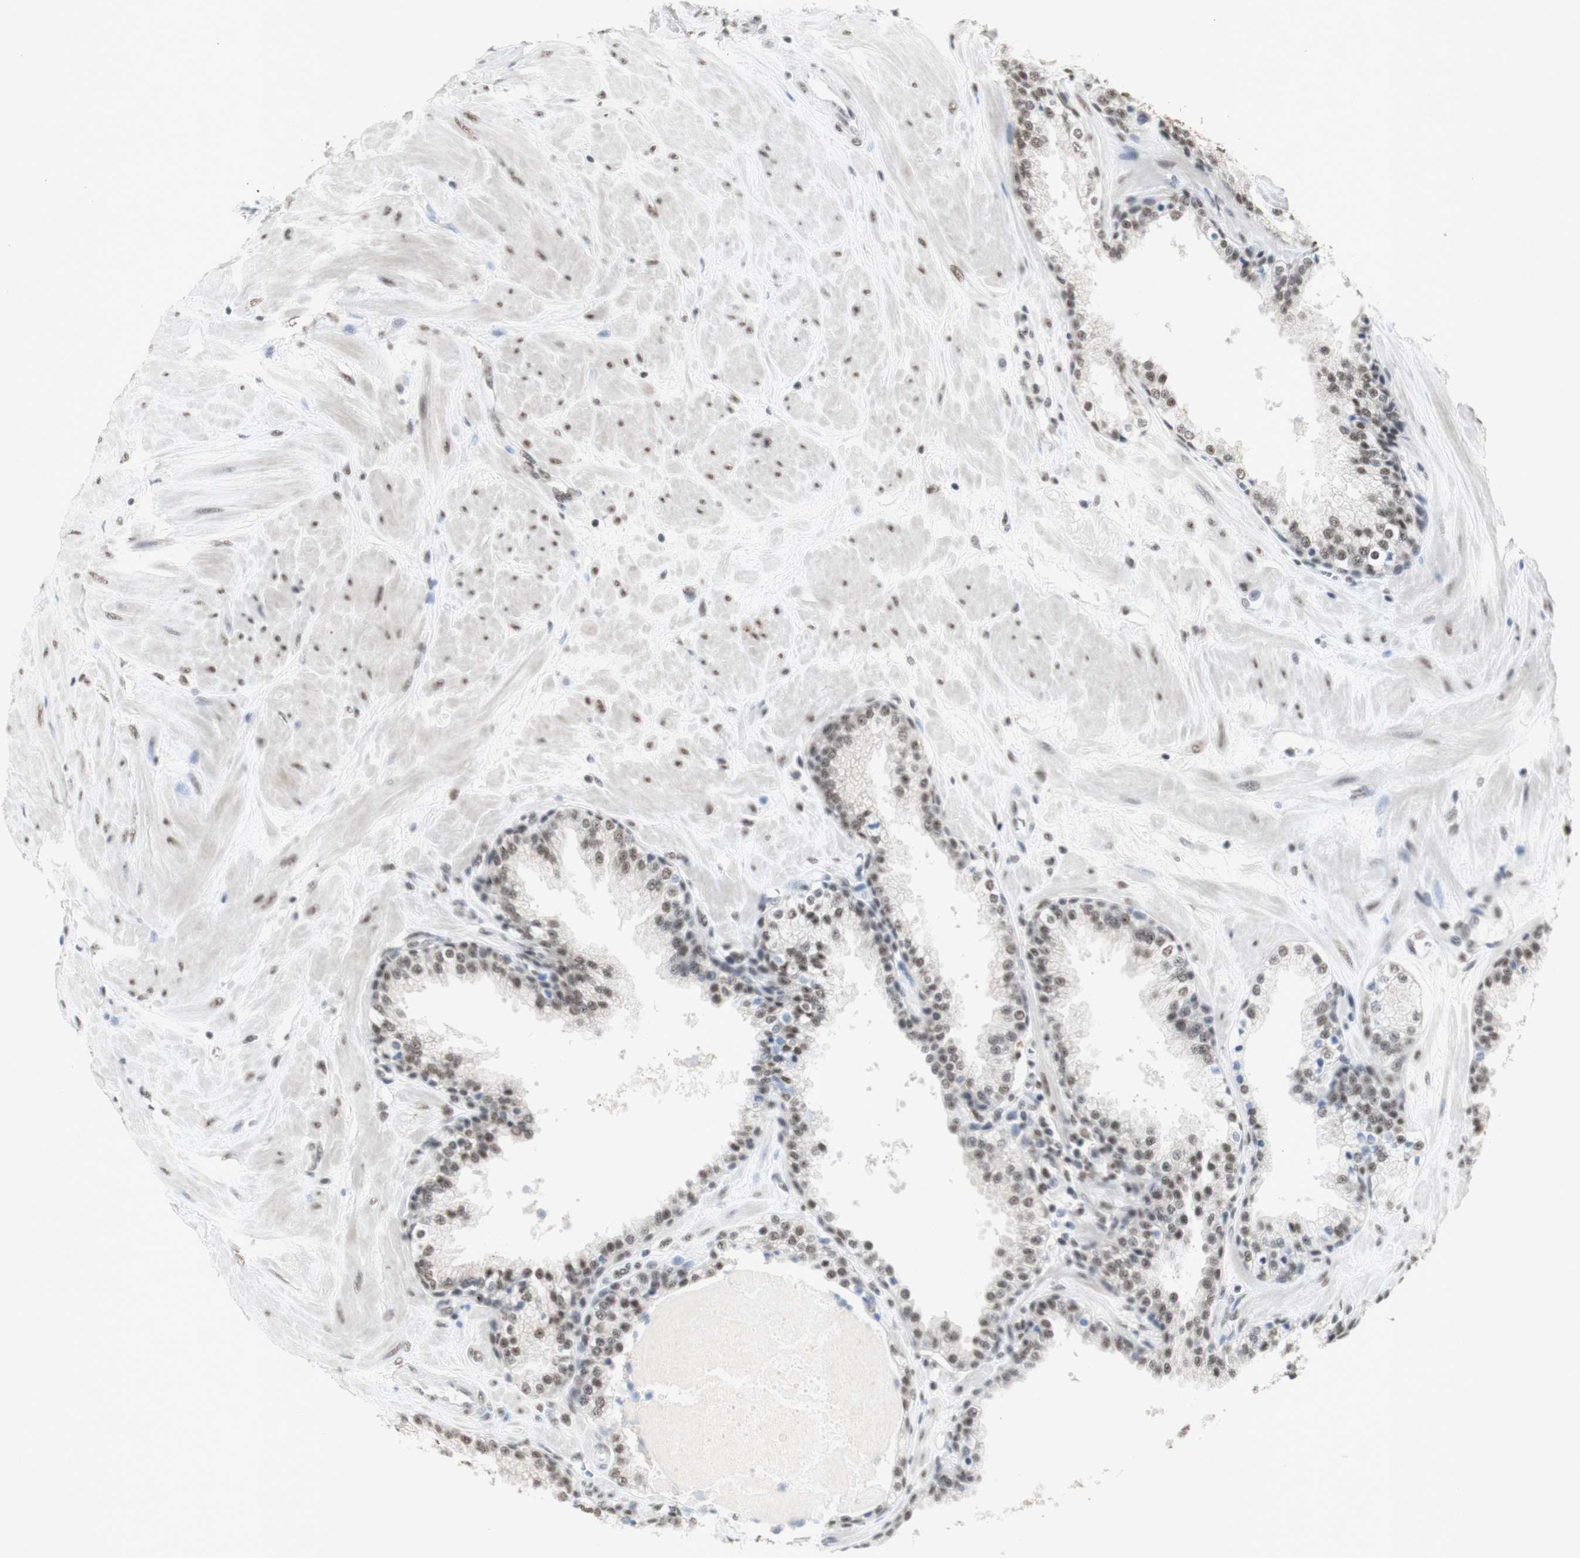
{"staining": {"intensity": "moderate", "quantity": ">75%", "location": "cytoplasmic/membranous,nuclear"}, "tissue": "prostate", "cell_type": "Glandular cells", "image_type": "normal", "snomed": [{"axis": "morphology", "description": "Normal tissue, NOS"}, {"axis": "topography", "description": "Prostate"}], "caption": "Unremarkable prostate reveals moderate cytoplasmic/membranous,nuclear expression in approximately >75% of glandular cells, visualized by immunohistochemistry.", "gene": "SNRPB", "patient": {"sex": "male", "age": 51}}